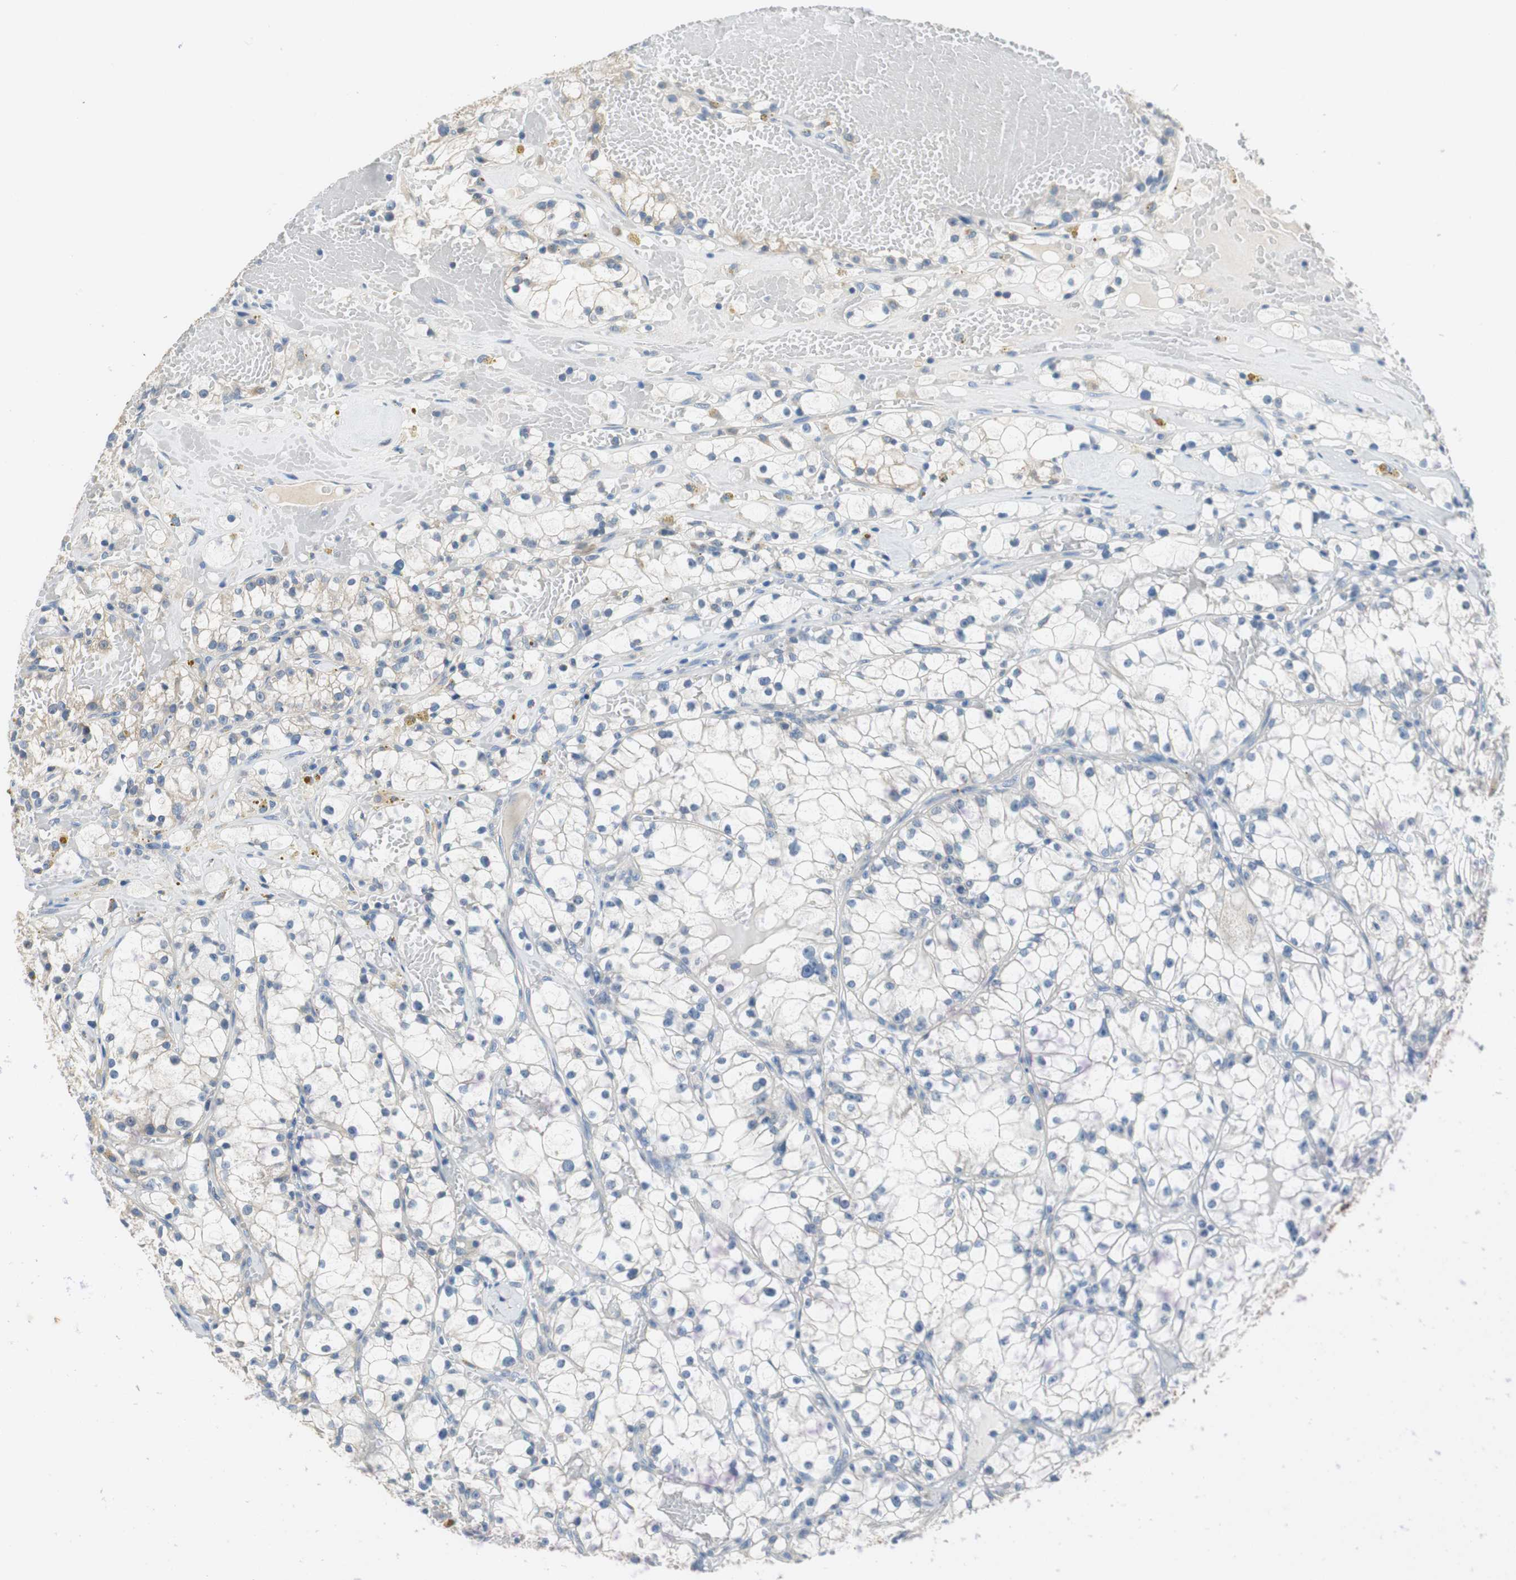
{"staining": {"intensity": "negative", "quantity": "none", "location": "none"}, "tissue": "renal cancer", "cell_type": "Tumor cells", "image_type": "cancer", "snomed": [{"axis": "morphology", "description": "Adenocarcinoma, NOS"}, {"axis": "topography", "description": "Kidney"}], "caption": "An immunohistochemistry micrograph of renal adenocarcinoma is shown. There is no staining in tumor cells of renal adenocarcinoma. (DAB IHC, high magnification).", "gene": "FADS2", "patient": {"sex": "male", "age": 56}}